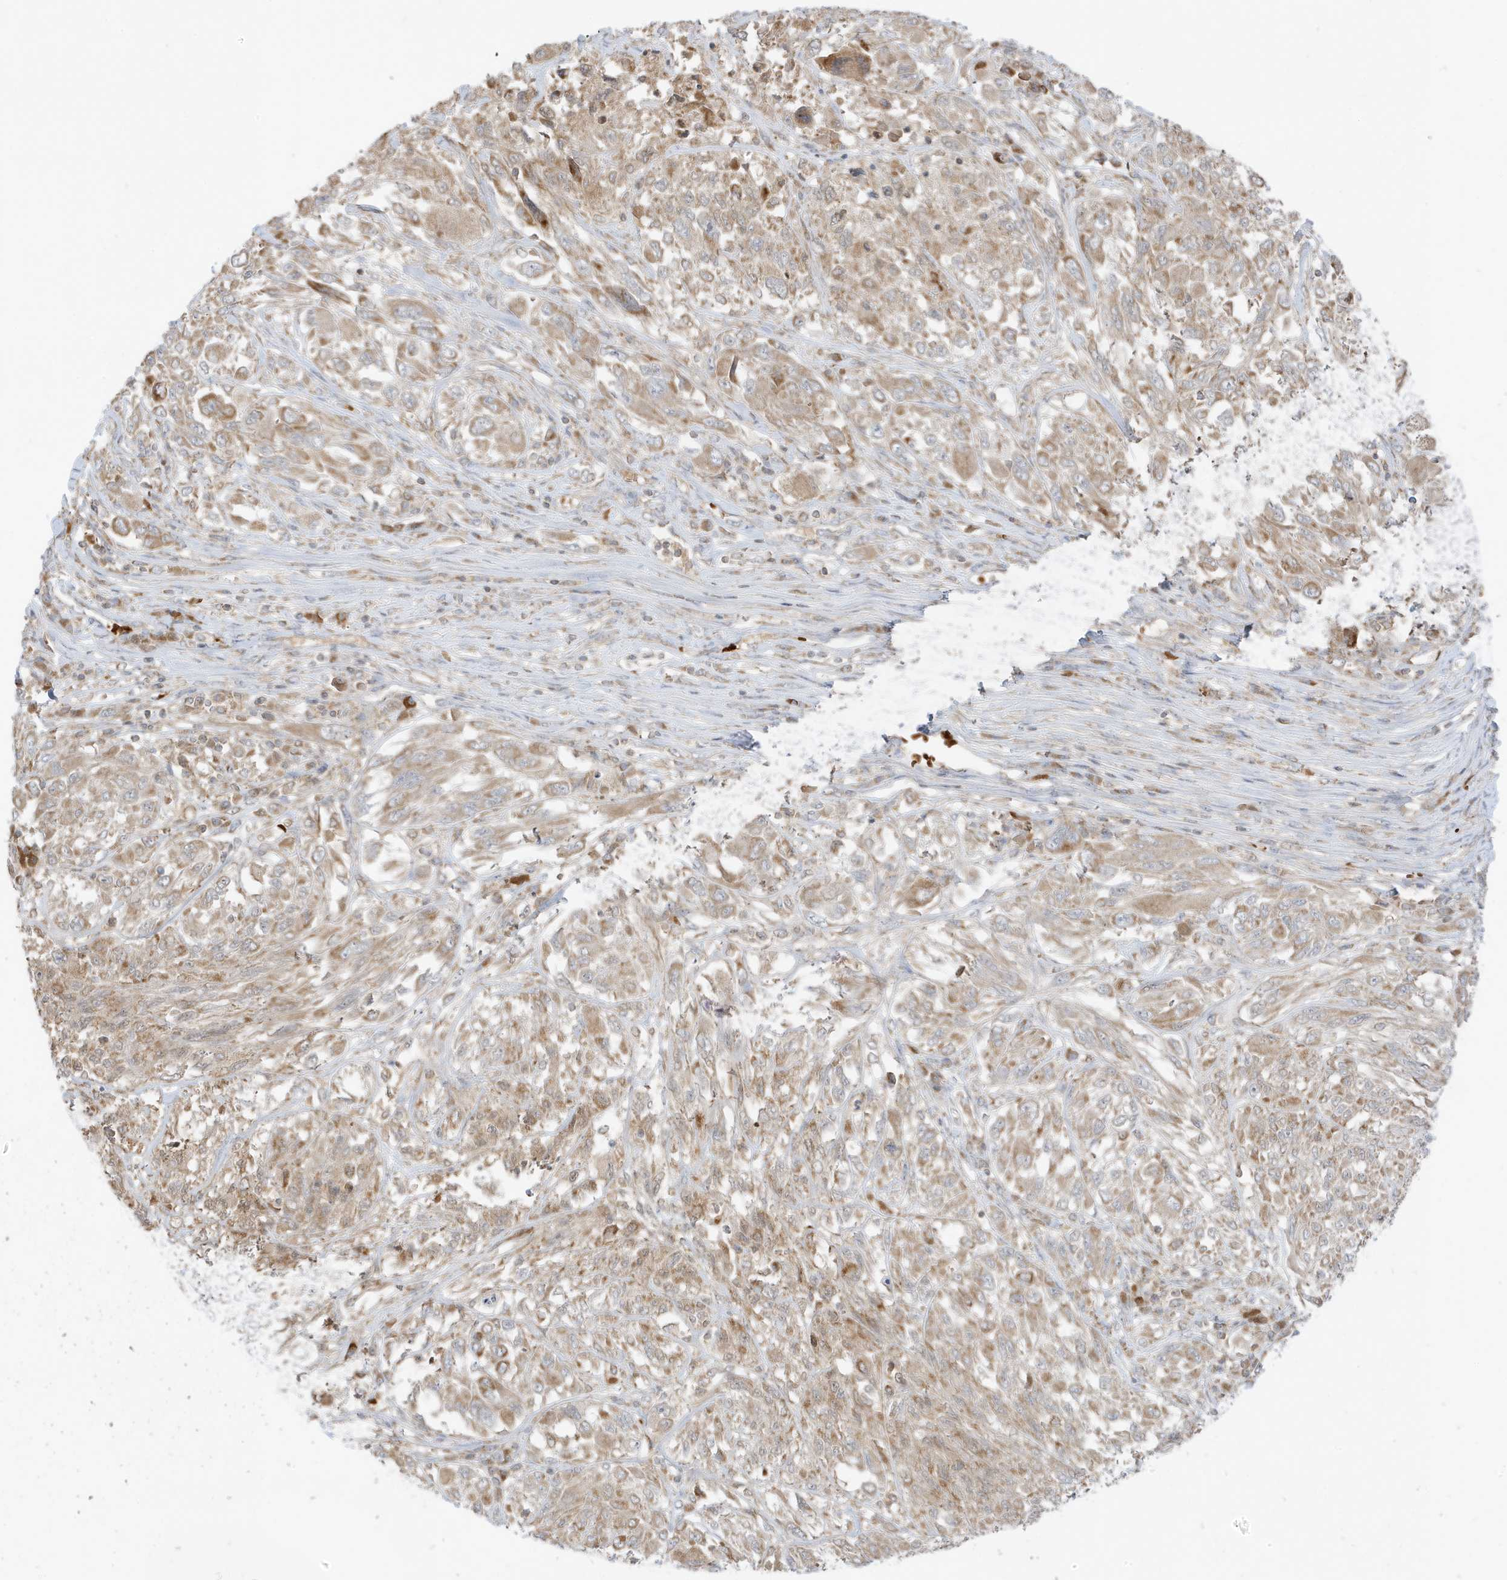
{"staining": {"intensity": "moderate", "quantity": ">75%", "location": "cytoplasmic/membranous"}, "tissue": "melanoma", "cell_type": "Tumor cells", "image_type": "cancer", "snomed": [{"axis": "morphology", "description": "Malignant melanoma, NOS"}, {"axis": "topography", "description": "Skin"}], "caption": "IHC of human malignant melanoma displays medium levels of moderate cytoplasmic/membranous staining in approximately >75% of tumor cells.", "gene": "NPPC", "patient": {"sex": "female", "age": 91}}